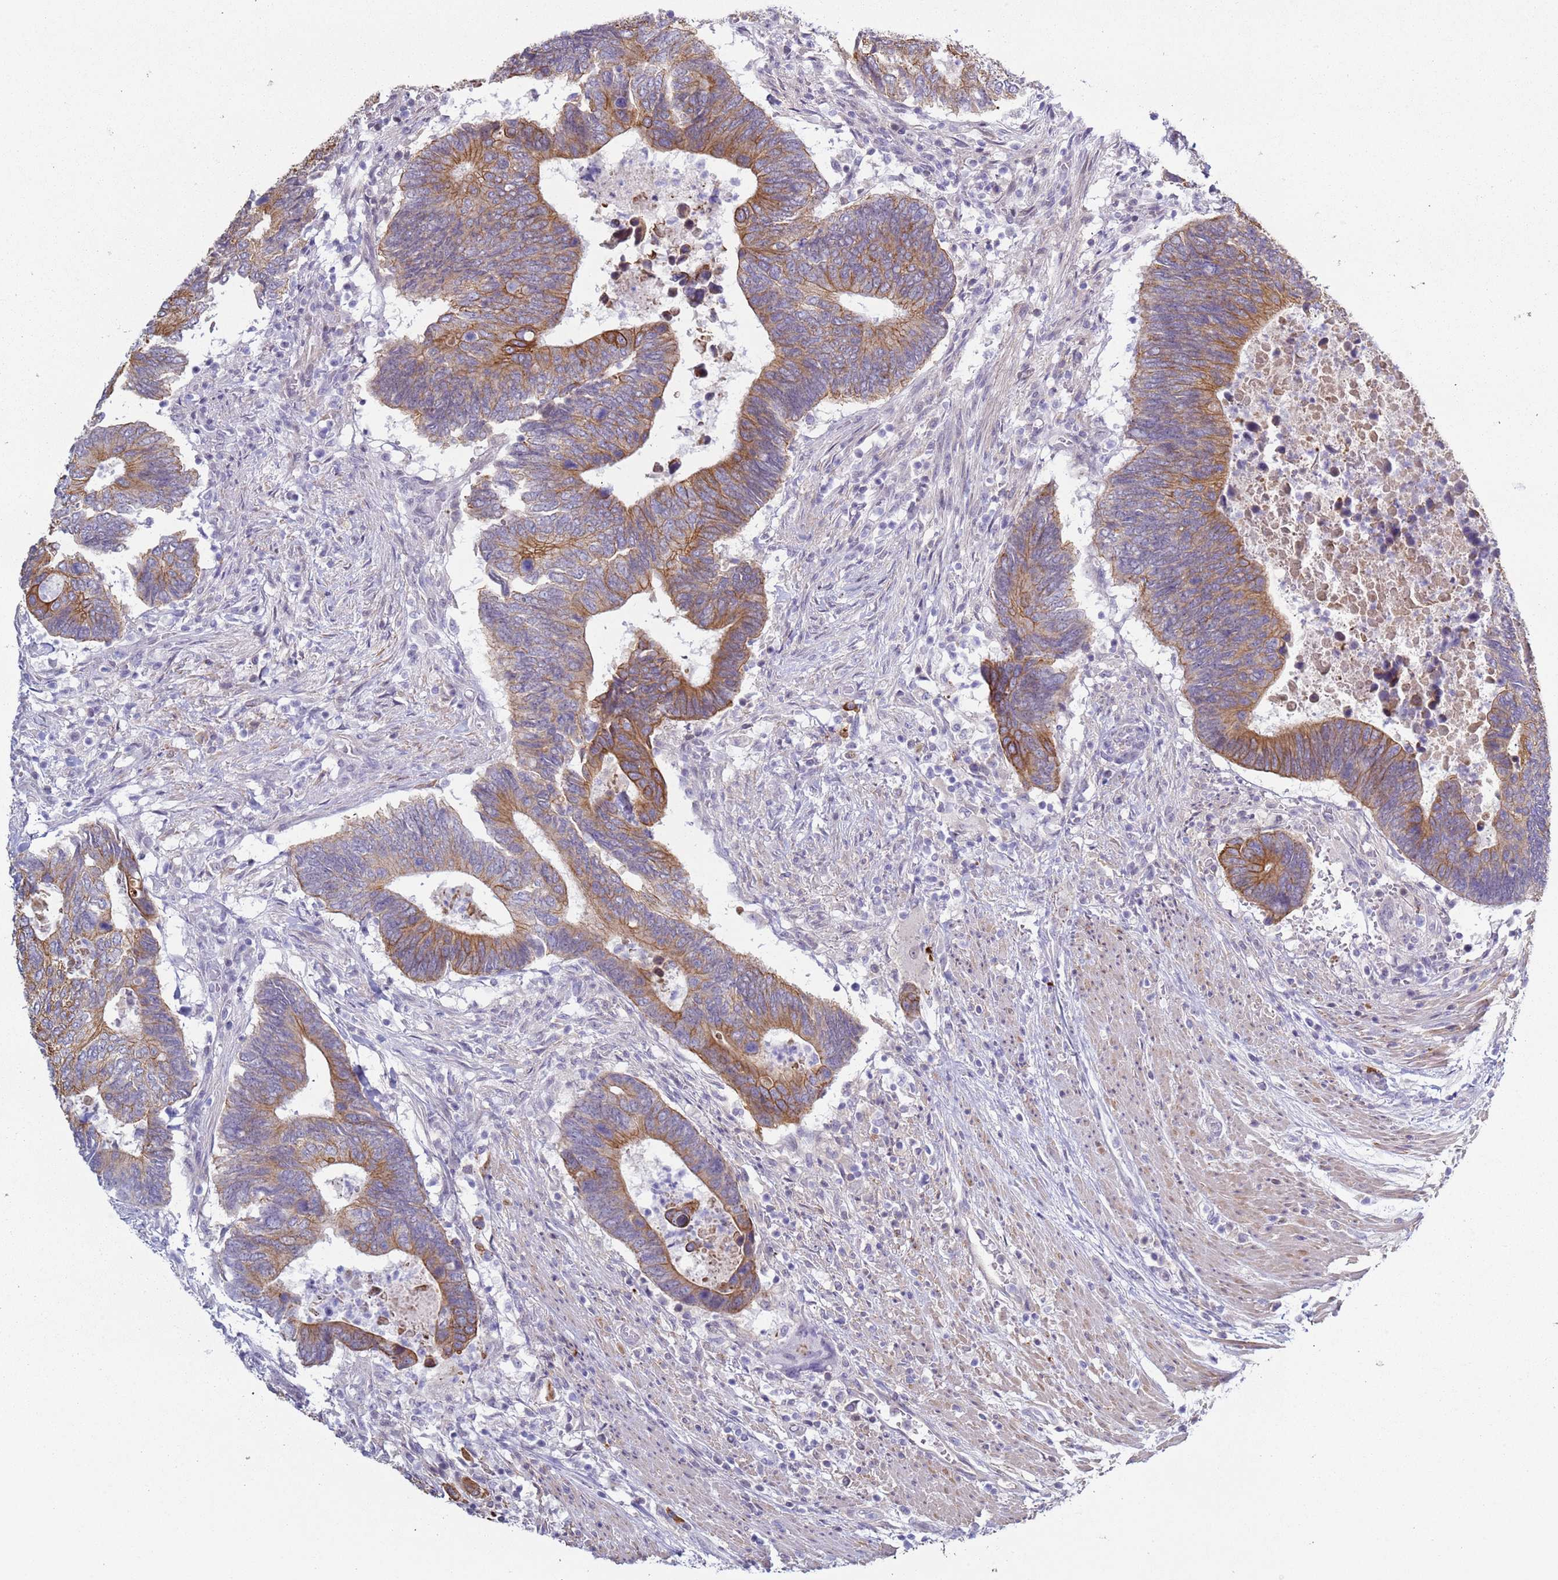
{"staining": {"intensity": "moderate", "quantity": ">75%", "location": "cytoplasmic/membranous"}, "tissue": "colorectal cancer", "cell_type": "Tumor cells", "image_type": "cancer", "snomed": [{"axis": "morphology", "description": "Adenocarcinoma, NOS"}, {"axis": "topography", "description": "Colon"}], "caption": "Adenocarcinoma (colorectal) was stained to show a protein in brown. There is medium levels of moderate cytoplasmic/membranous expression in approximately >75% of tumor cells.", "gene": "NPAP1", "patient": {"sex": "male", "age": 87}}